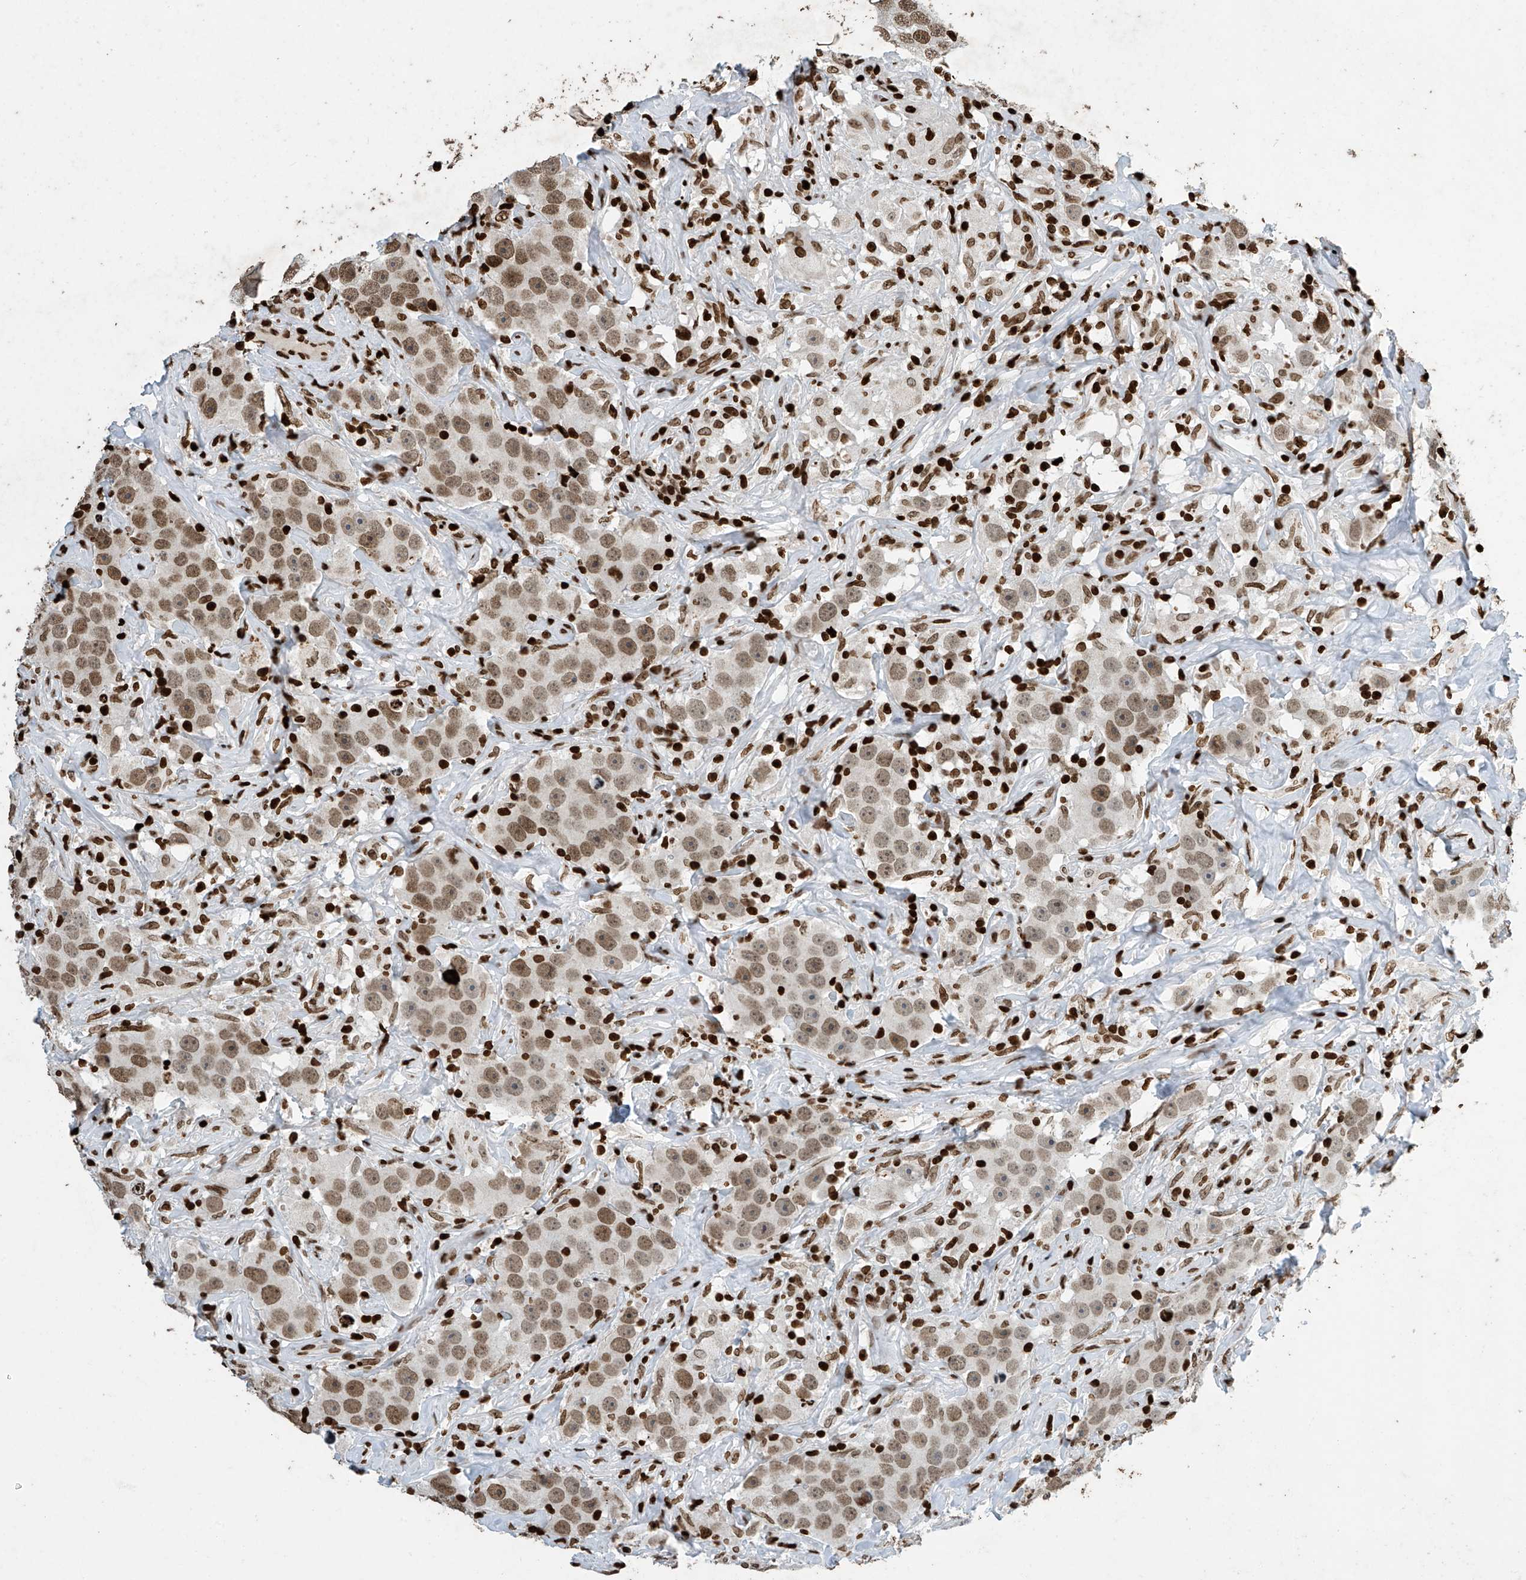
{"staining": {"intensity": "moderate", "quantity": ">75%", "location": "nuclear"}, "tissue": "testis cancer", "cell_type": "Tumor cells", "image_type": "cancer", "snomed": [{"axis": "morphology", "description": "Seminoma, NOS"}, {"axis": "topography", "description": "Testis"}], "caption": "Seminoma (testis) stained for a protein (brown) exhibits moderate nuclear positive expression in about >75% of tumor cells.", "gene": "H4C16", "patient": {"sex": "male", "age": 49}}